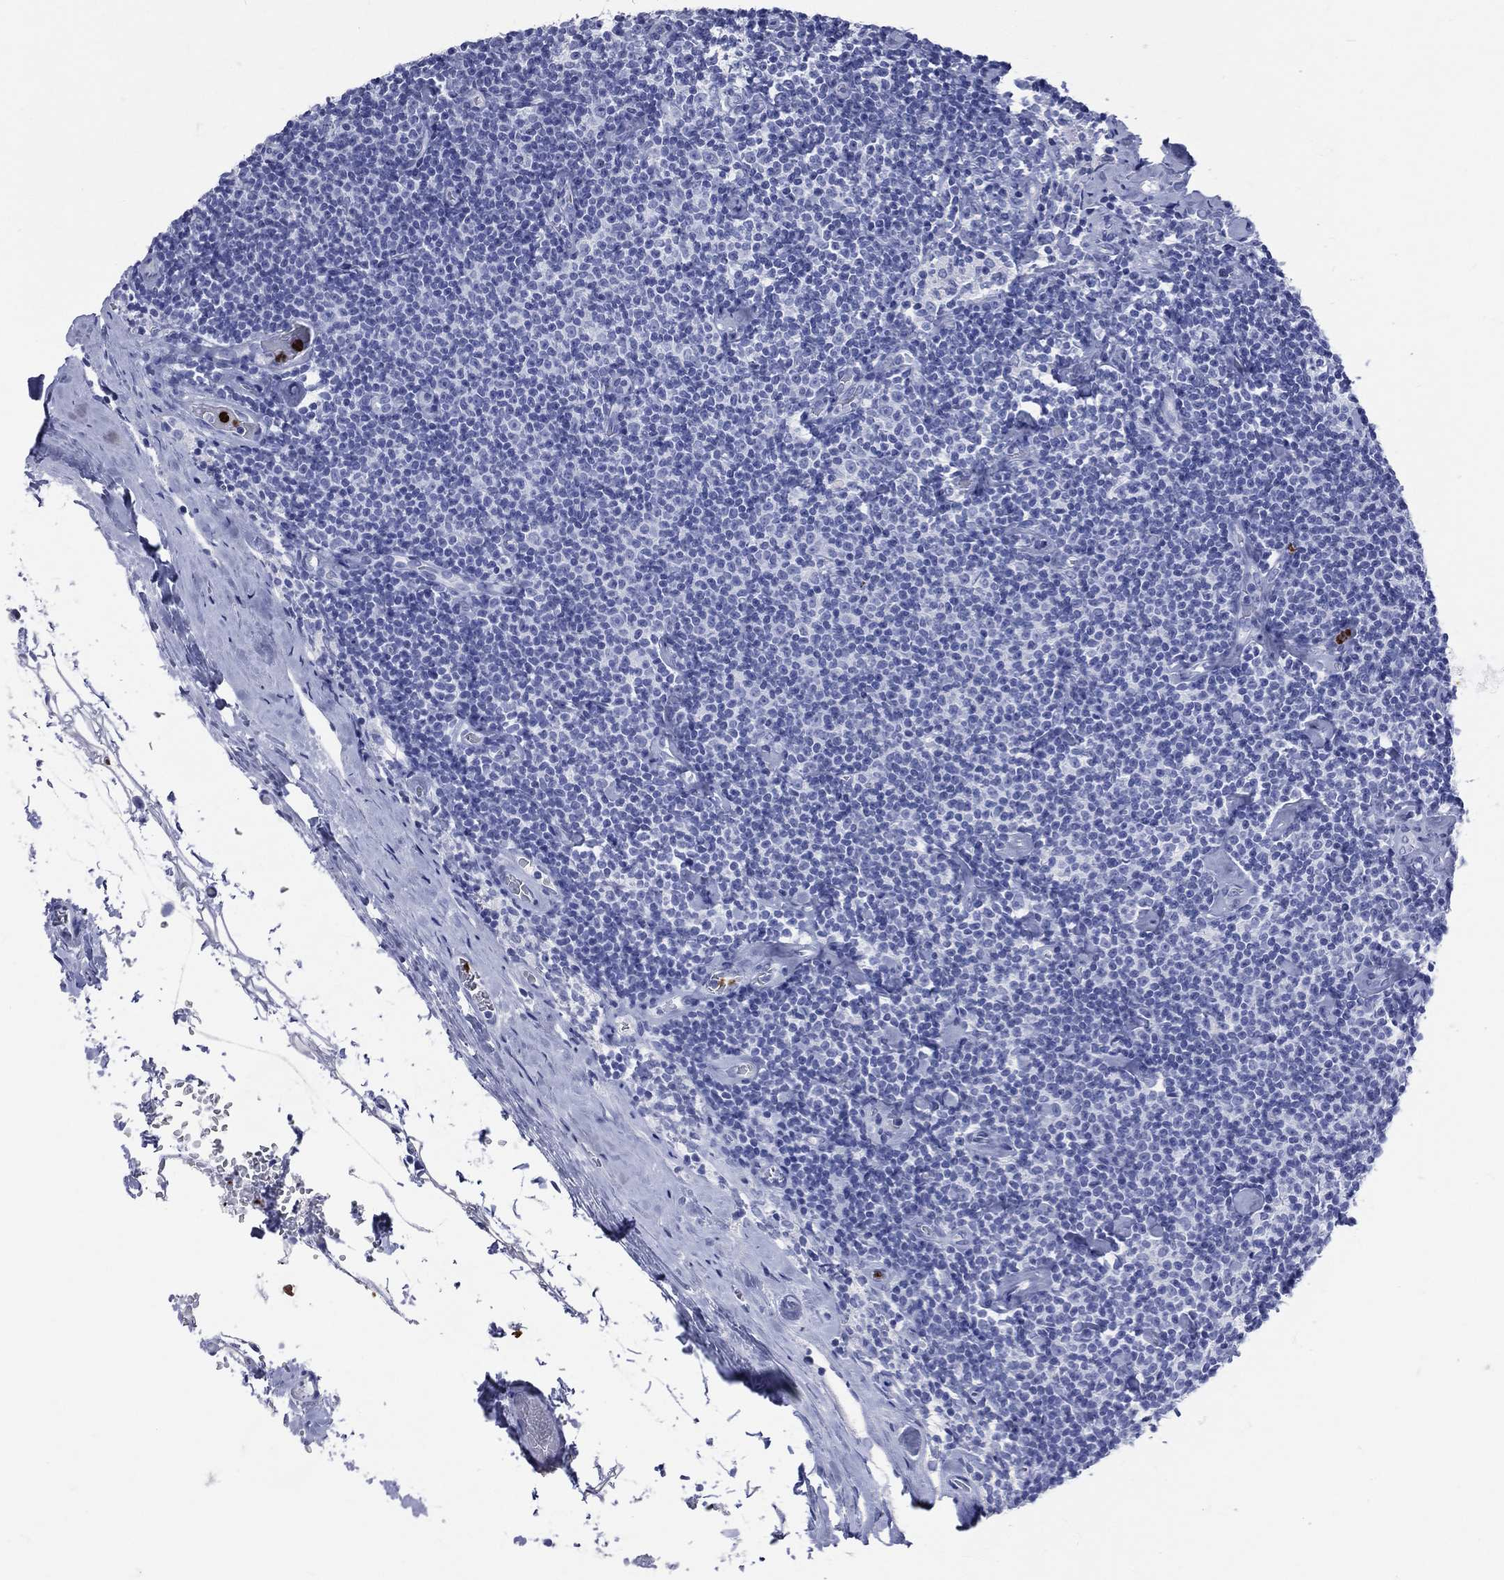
{"staining": {"intensity": "negative", "quantity": "none", "location": "none"}, "tissue": "lymphoma", "cell_type": "Tumor cells", "image_type": "cancer", "snomed": [{"axis": "morphology", "description": "Malignant lymphoma, non-Hodgkin's type, Low grade"}, {"axis": "topography", "description": "Lymph node"}], "caption": "Human low-grade malignant lymphoma, non-Hodgkin's type stained for a protein using IHC exhibits no positivity in tumor cells.", "gene": "PGLYRP1", "patient": {"sex": "male", "age": 81}}